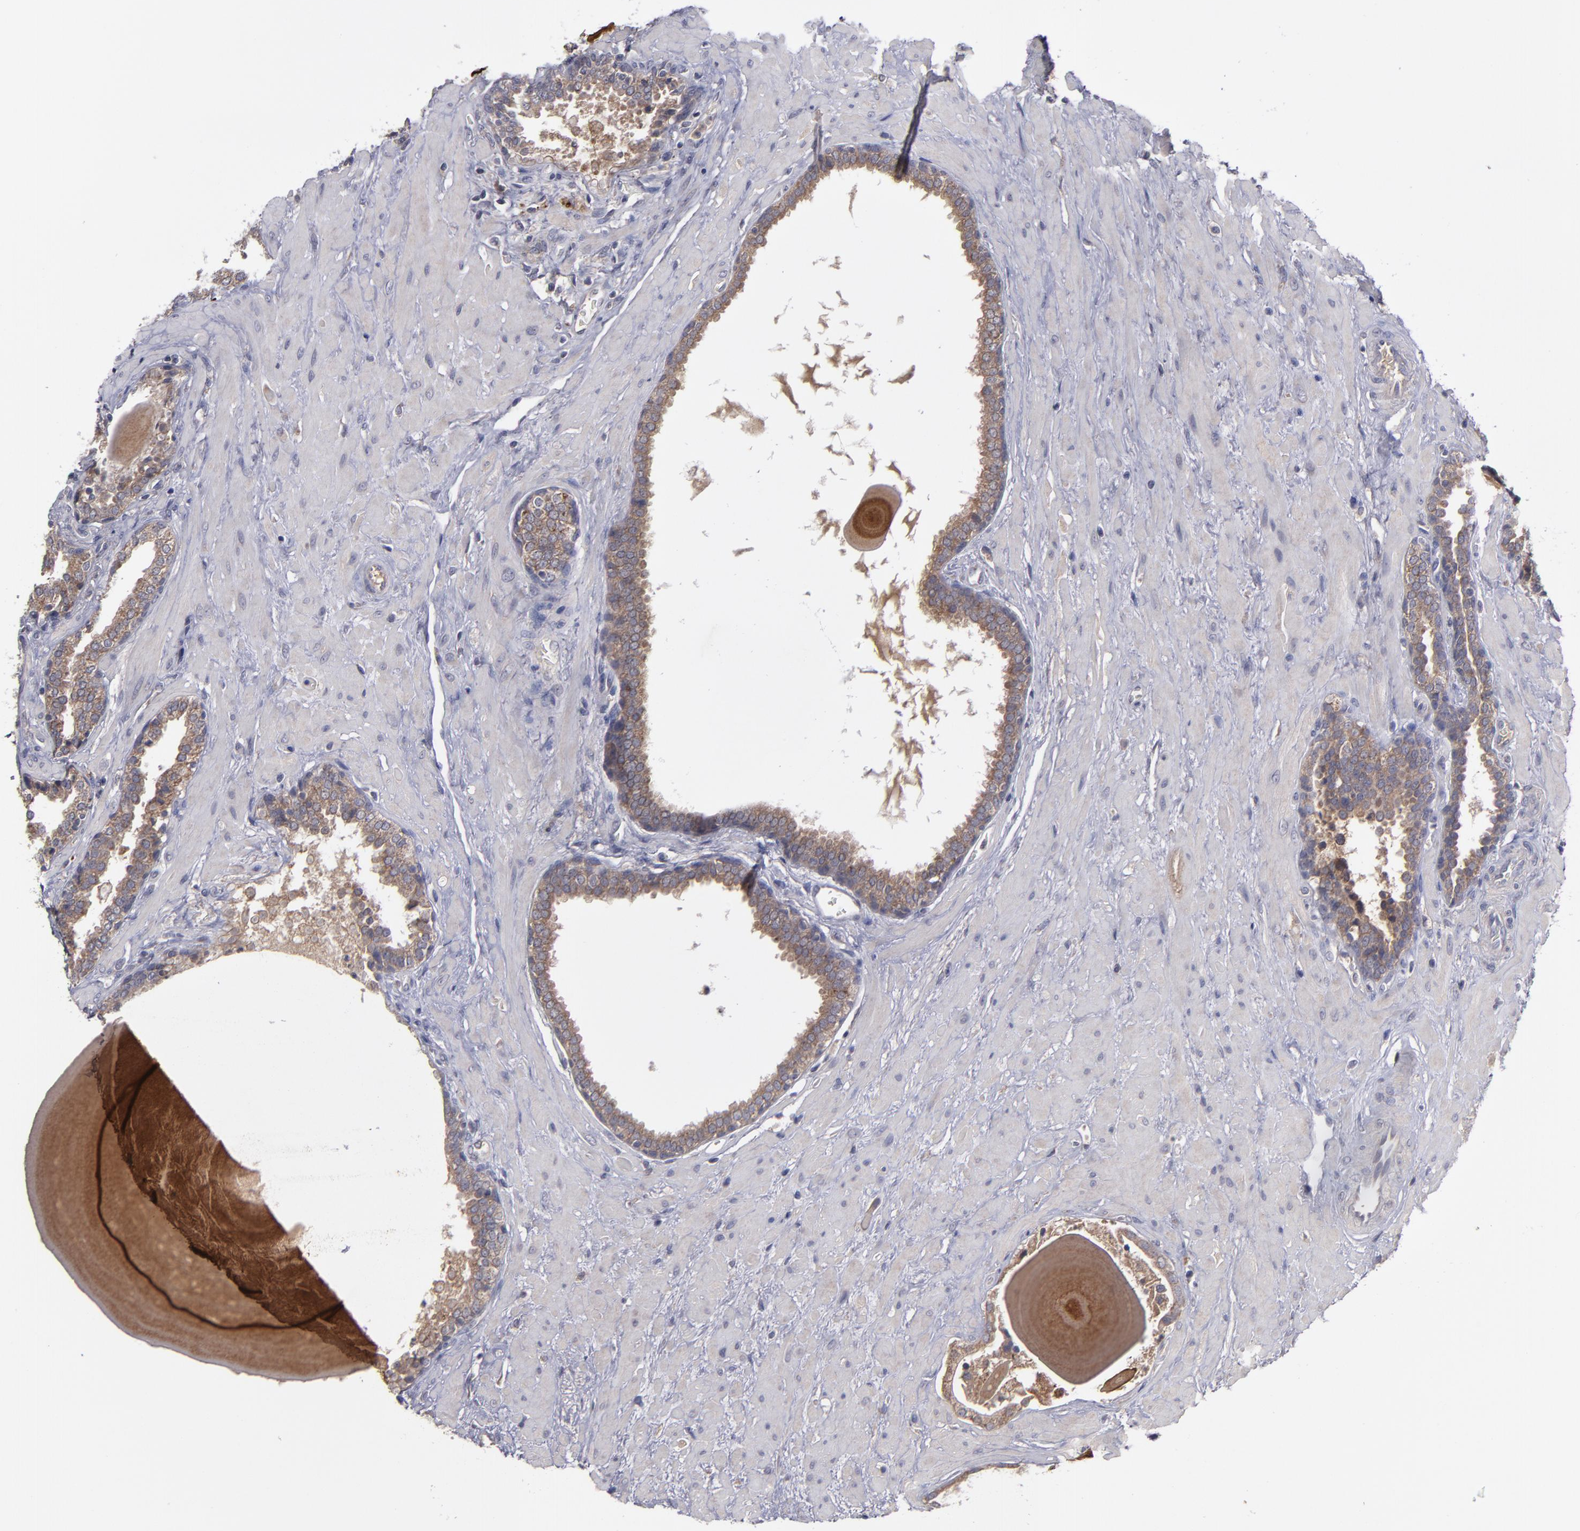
{"staining": {"intensity": "moderate", "quantity": ">75%", "location": "cytoplasmic/membranous"}, "tissue": "prostate", "cell_type": "Glandular cells", "image_type": "normal", "snomed": [{"axis": "morphology", "description": "Normal tissue, NOS"}, {"axis": "topography", "description": "Prostate"}], "caption": "Prostate was stained to show a protein in brown. There is medium levels of moderate cytoplasmic/membranous staining in about >75% of glandular cells. (Brightfield microscopy of DAB IHC at high magnification).", "gene": "MMP11", "patient": {"sex": "male", "age": 51}}